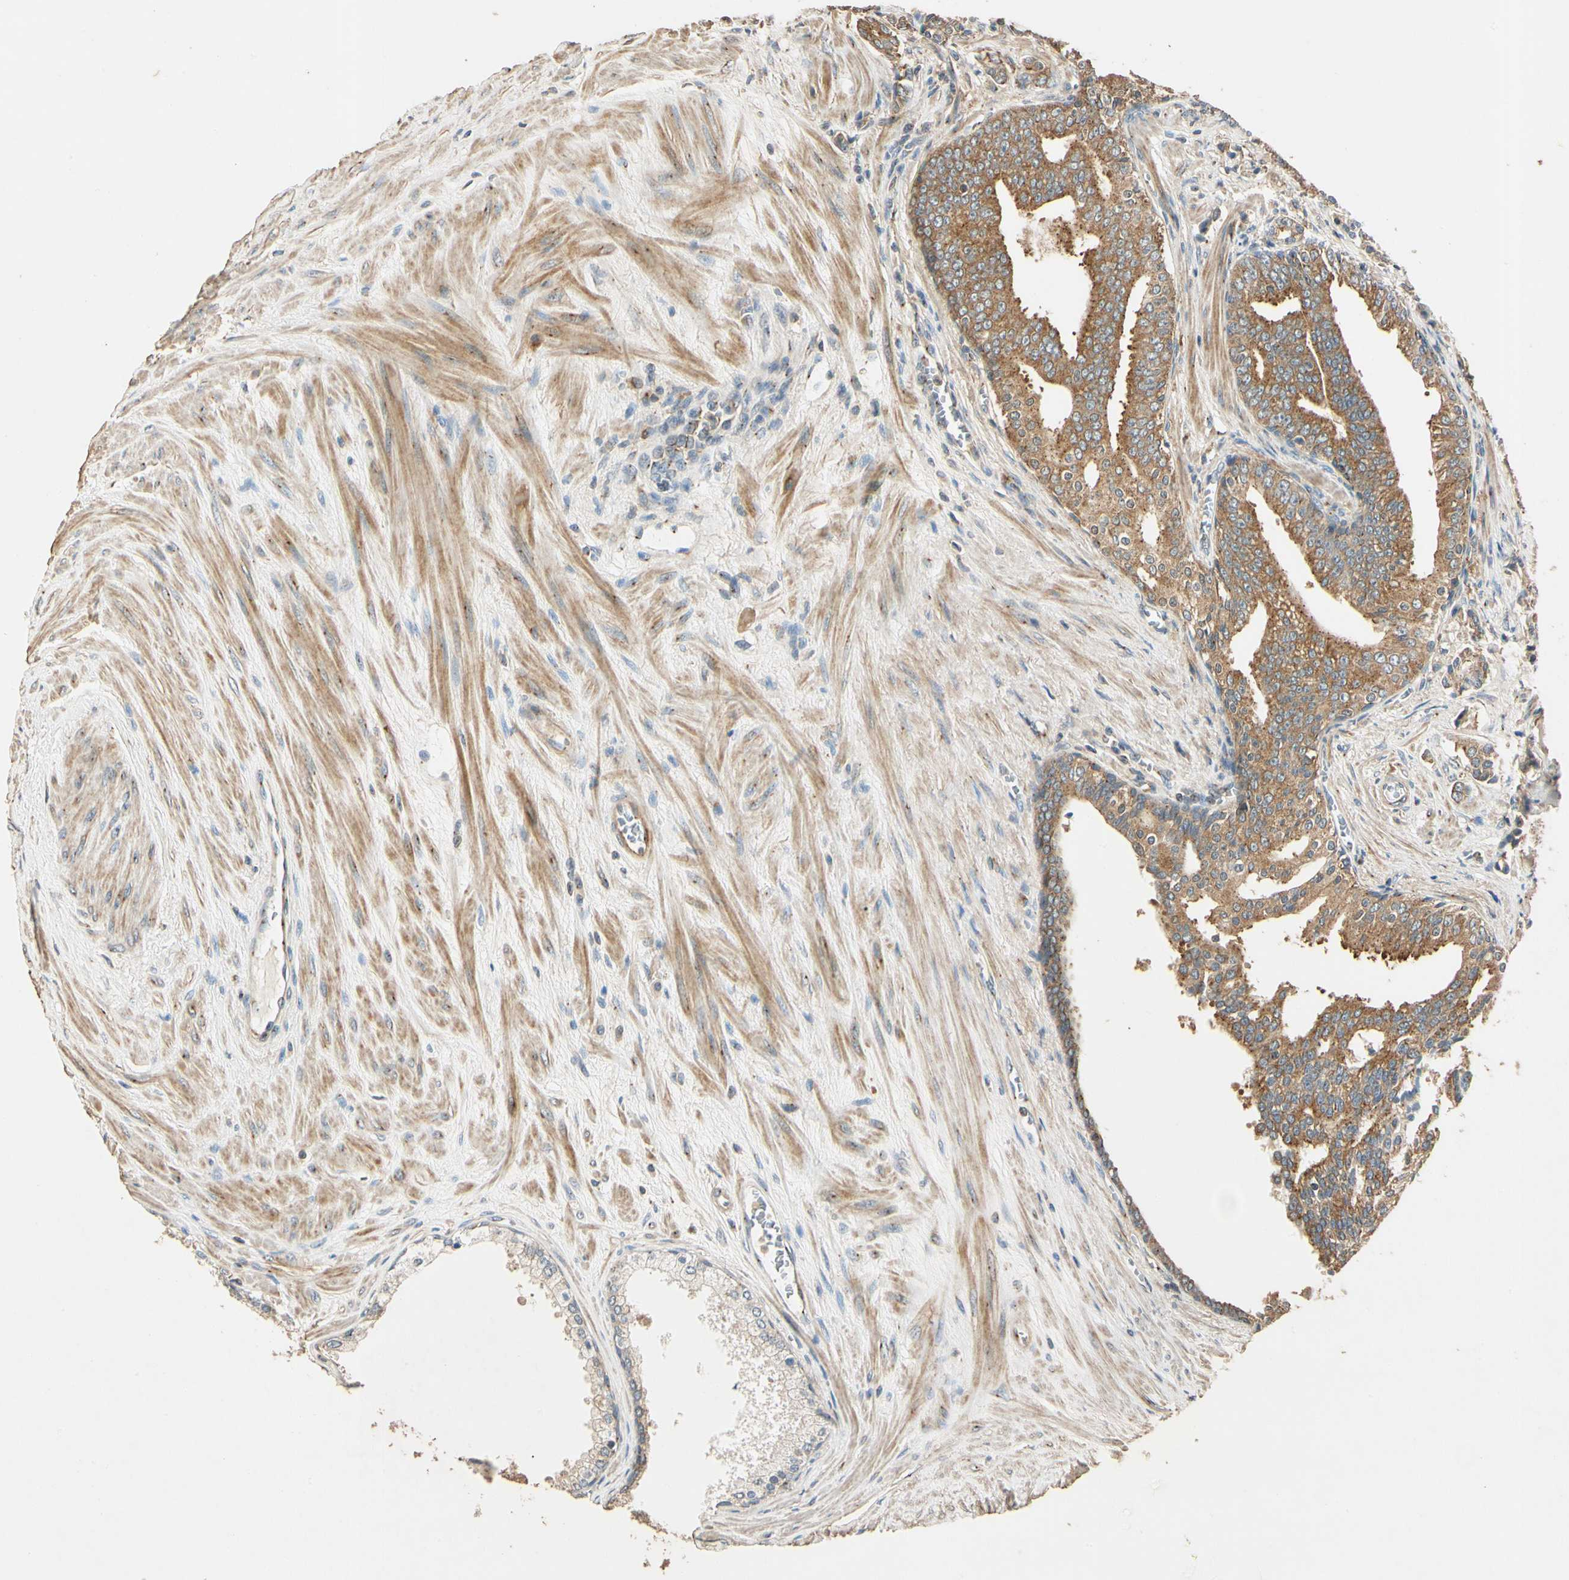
{"staining": {"intensity": "moderate", "quantity": ">75%", "location": "cytoplasmic/membranous"}, "tissue": "prostate cancer", "cell_type": "Tumor cells", "image_type": "cancer", "snomed": [{"axis": "morphology", "description": "Adenocarcinoma, Low grade"}, {"axis": "topography", "description": "Prostate"}], "caption": "Prostate cancer tissue reveals moderate cytoplasmic/membranous expression in approximately >75% of tumor cells", "gene": "AKAP9", "patient": {"sex": "male", "age": 58}}